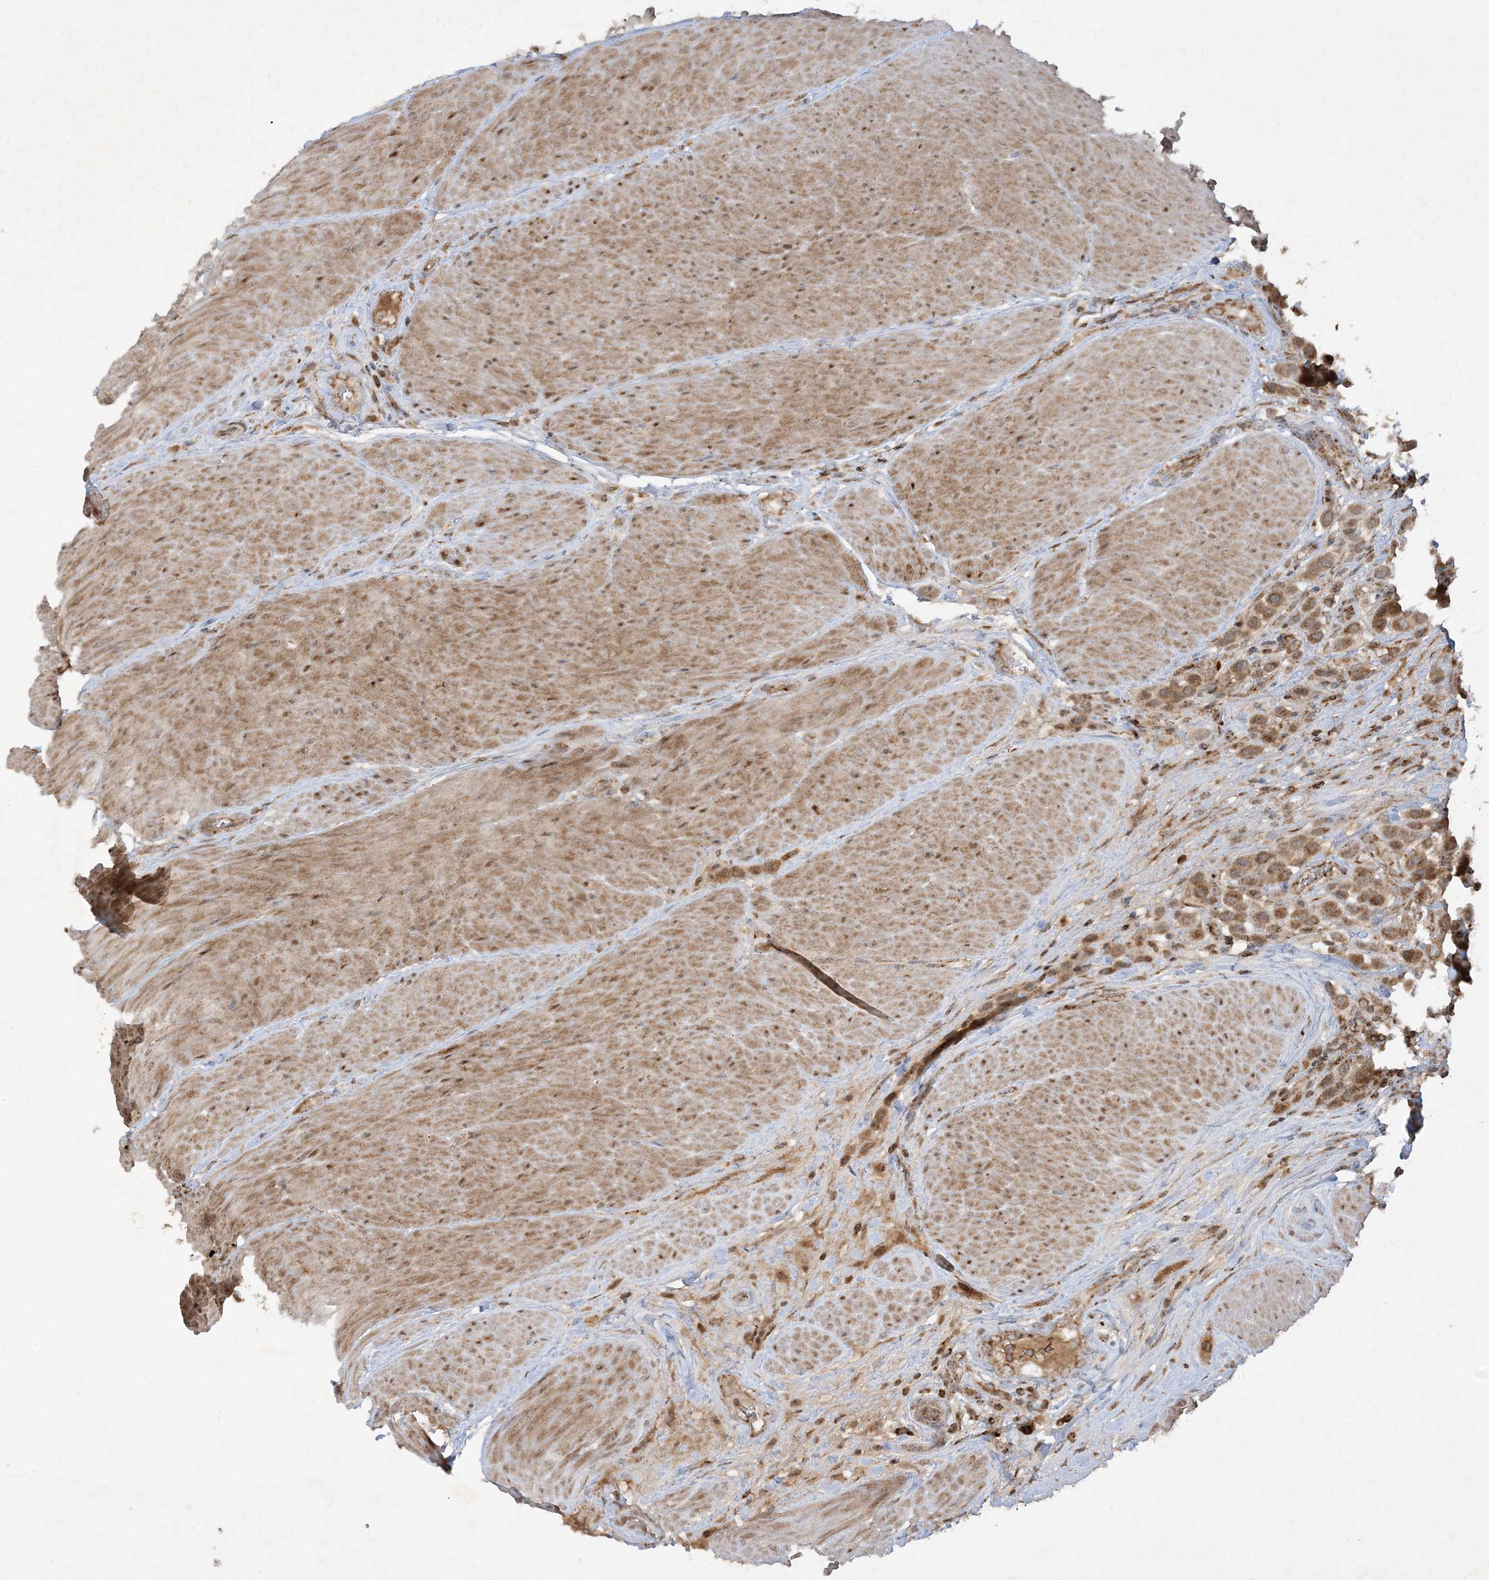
{"staining": {"intensity": "moderate", "quantity": ">75%", "location": "cytoplasmic/membranous"}, "tissue": "urothelial cancer", "cell_type": "Tumor cells", "image_type": "cancer", "snomed": [{"axis": "morphology", "description": "Urothelial carcinoma, High grade"}, {"axis": "topography", "description": "Urinary bladder"}], "caption": "IHC staining of urothelial carcinoma (high-grade), which reveals medium levels of moderate cytoplasmic/membranous staining in about >75% of tumor cells indicating moderate cytoplasmic/membranous protein positivity. The staining was performed using DAB (brown) for protein detection and nuclei were counterstained in hematoxylin (blue).", "gene": "NDUFAF3", "patient": {"sex": "male", "age": 50}}